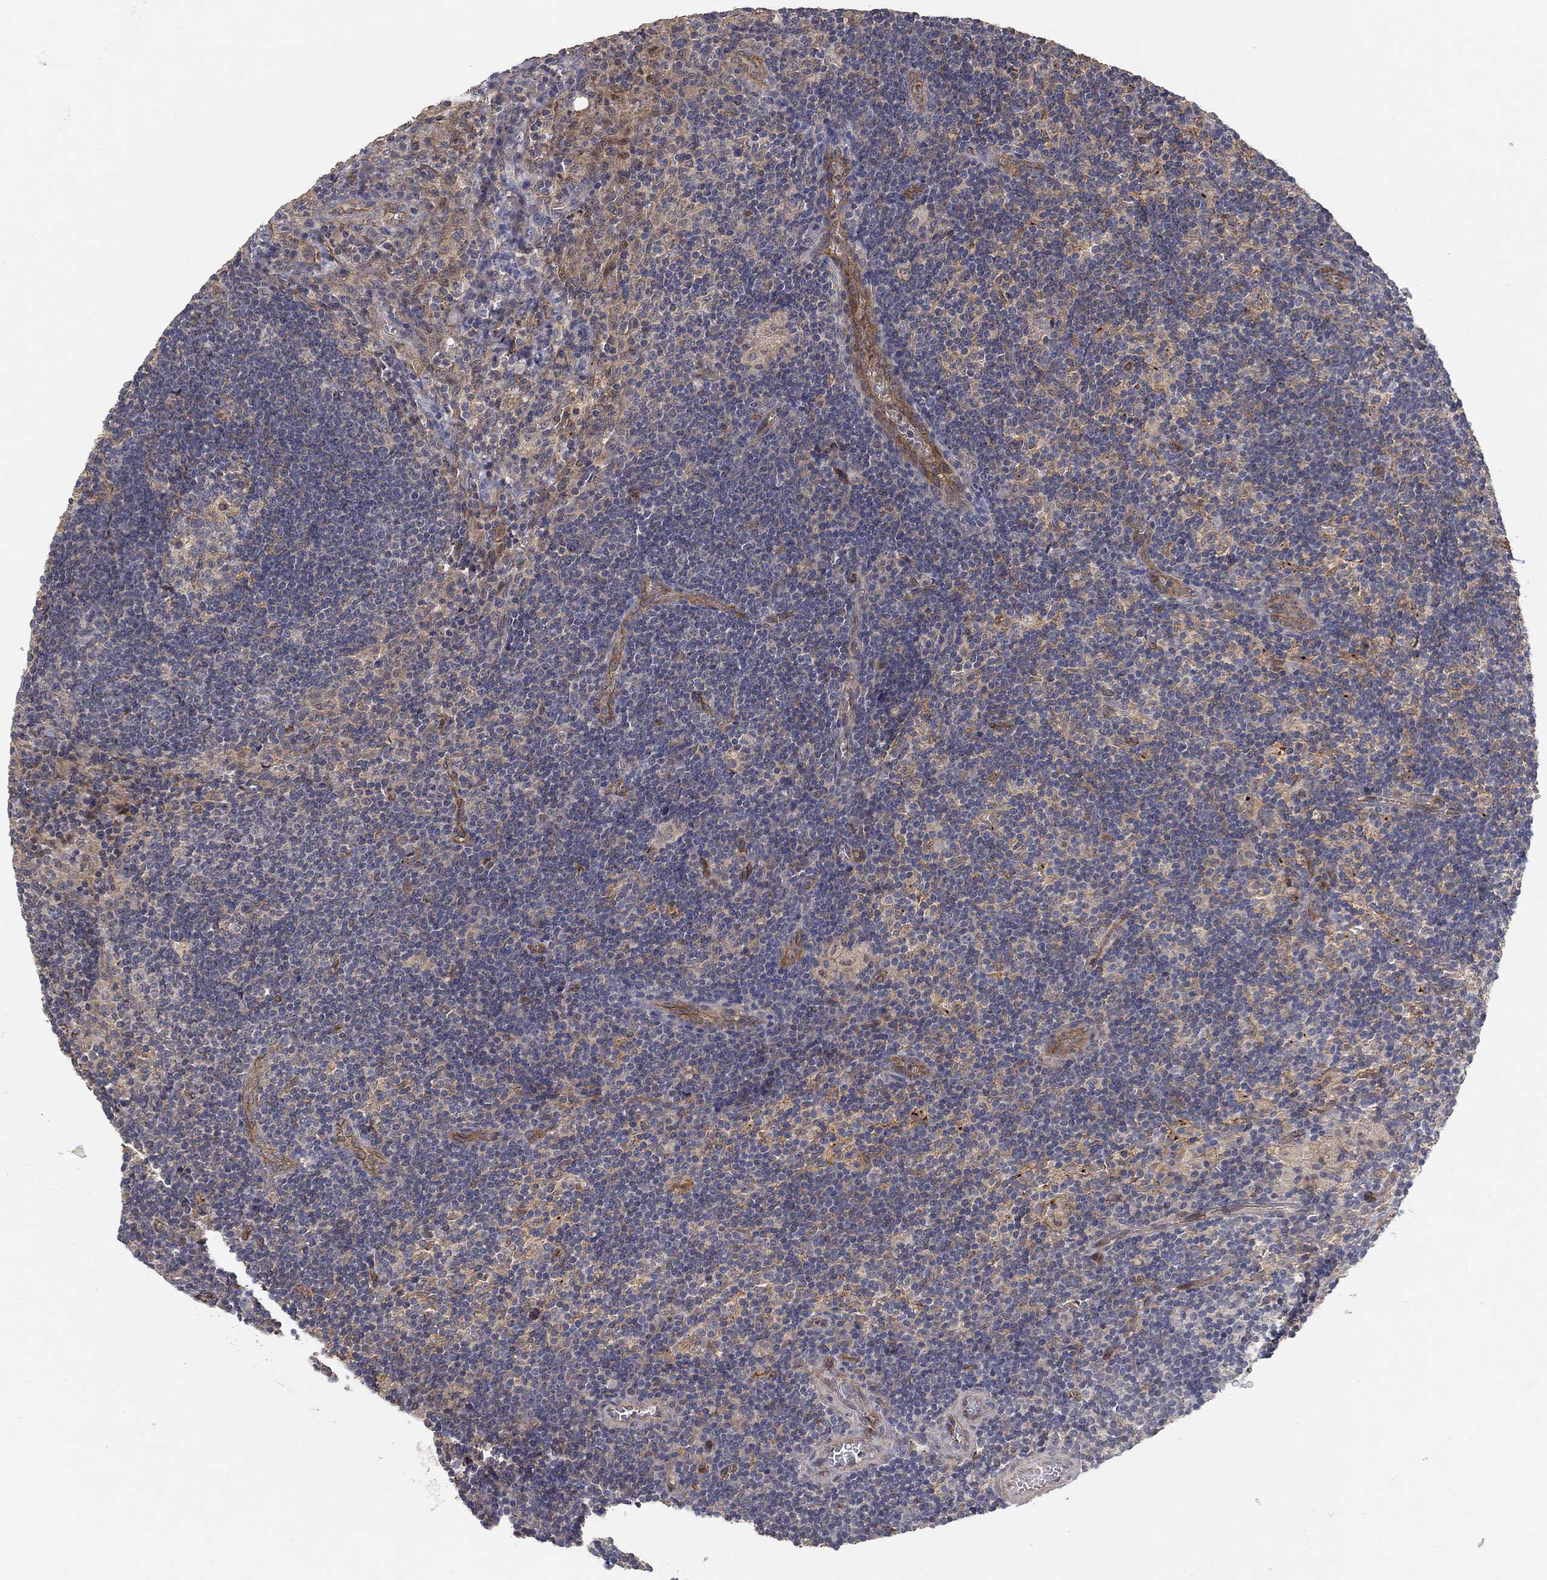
{"staining": {"intensity": "negative", "quantity": "none", "location": "none"}, "tissue": "lymph node", "cell_type": "Germinal center cells", "image_type": "normal", "snomed": [{"axis": "morphology", "description": "Normal tissue, NOS"}, {"axis": "morphology", "description": "Adenocarcinoma, NOS"}, {"axis": "topography", "description": "Lymph node"}, {"axis": "topography", "description": "Pancreas"}], "caption": "Histopathology image shows no protein staining in germinal center cells of normal lymph node.", "gene": "MCUR1", "patient": {"sex": "female", "age": 58}}